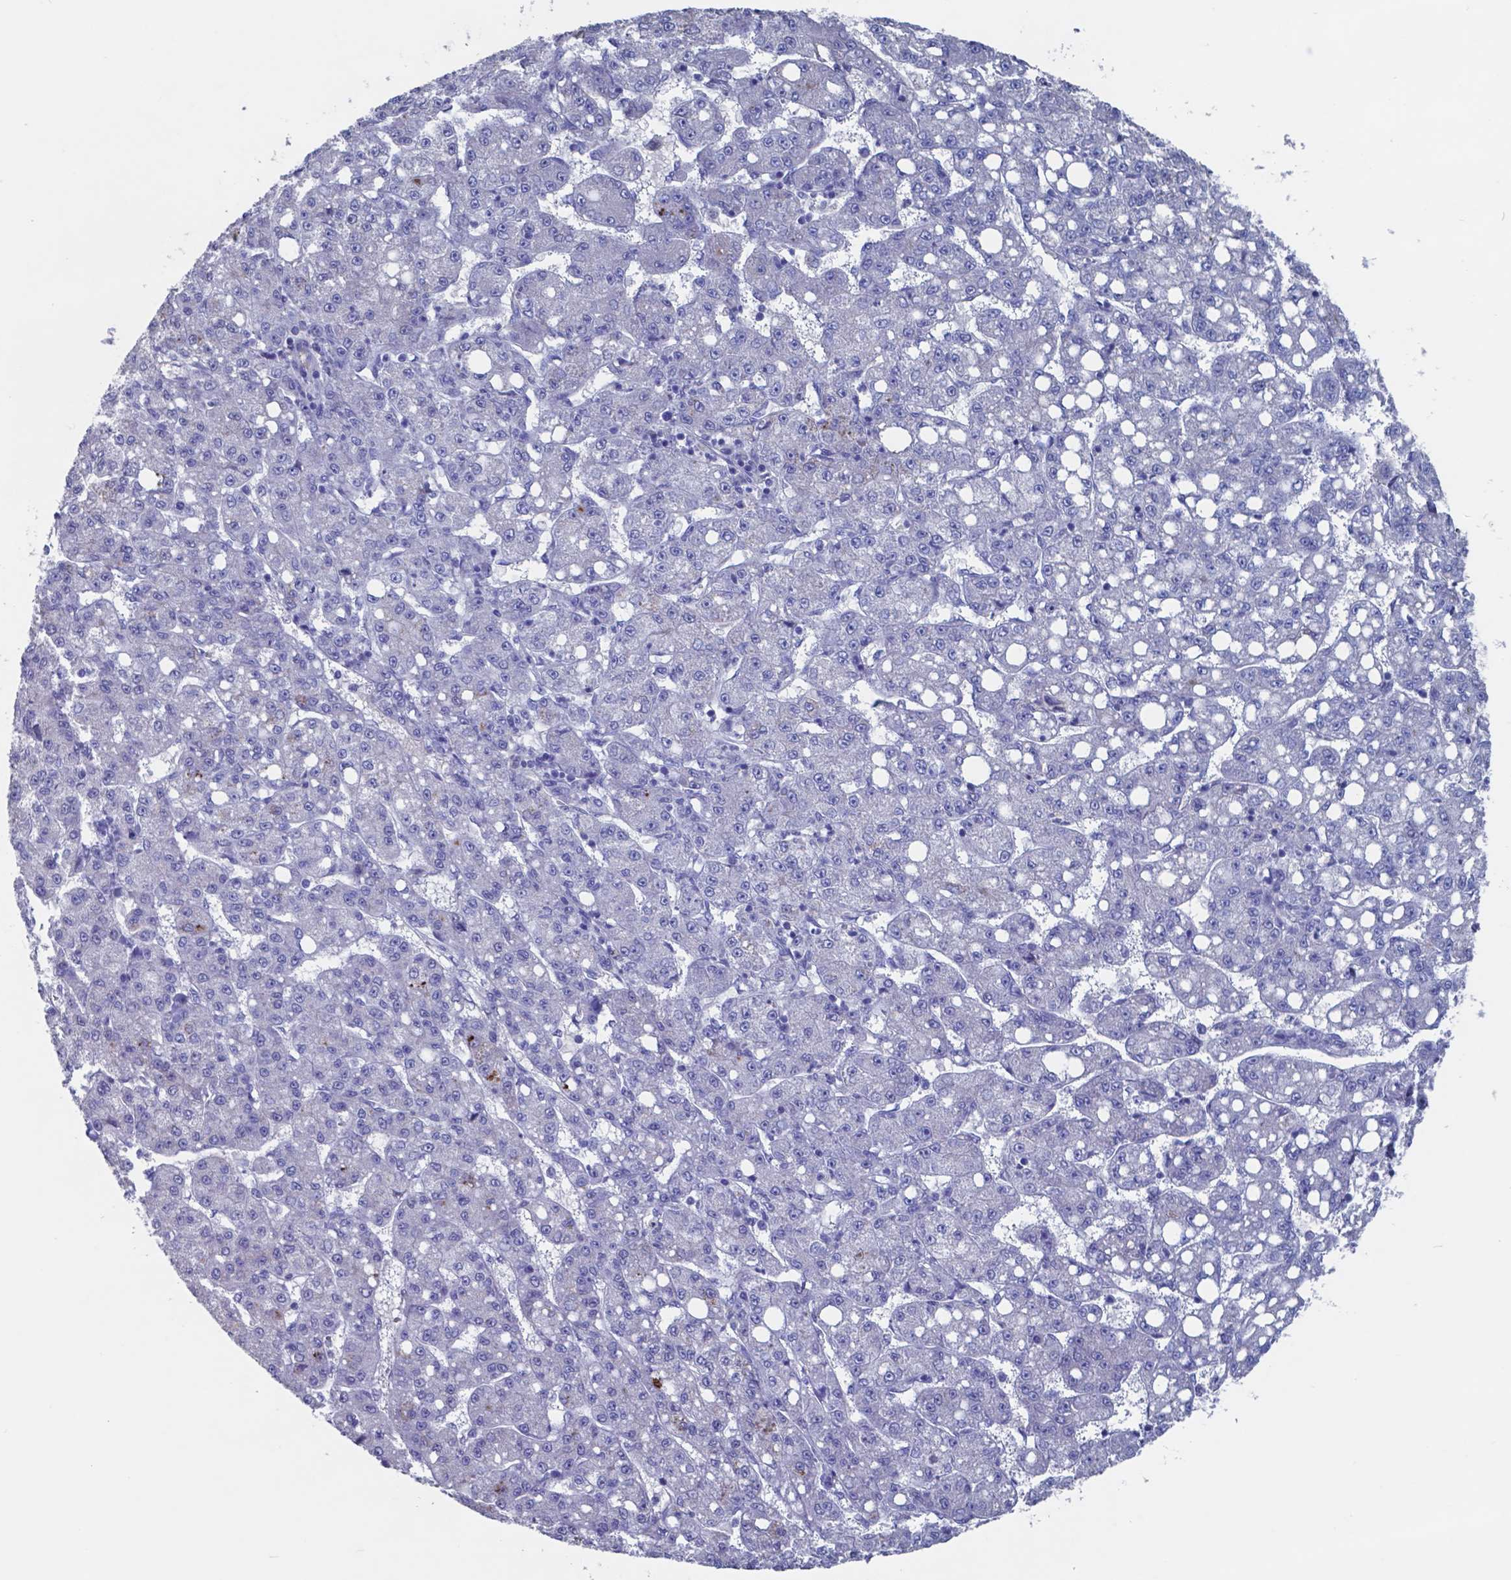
{"staining": {"intensity": "negative", "quantity": "none", "location": "none"}, "tissue": "liver cancer", "cell_type": "Tumor cells", "image_type": "cancer", "snomed": [{"axis": "morphology", "description": "Carcinoma, Hepatocellular, NOS"}, {"axis": "topography", "description": "Liver"}], "caption": "The micrograph reveals no significant positivity in tumor cells of liver cancer. (DAB (3,3'-diaminobenzidine) immunohistochemistry (IHC), high magnification).", "gene": "TTR", "patient": {"sex": "female", "age": 65}}